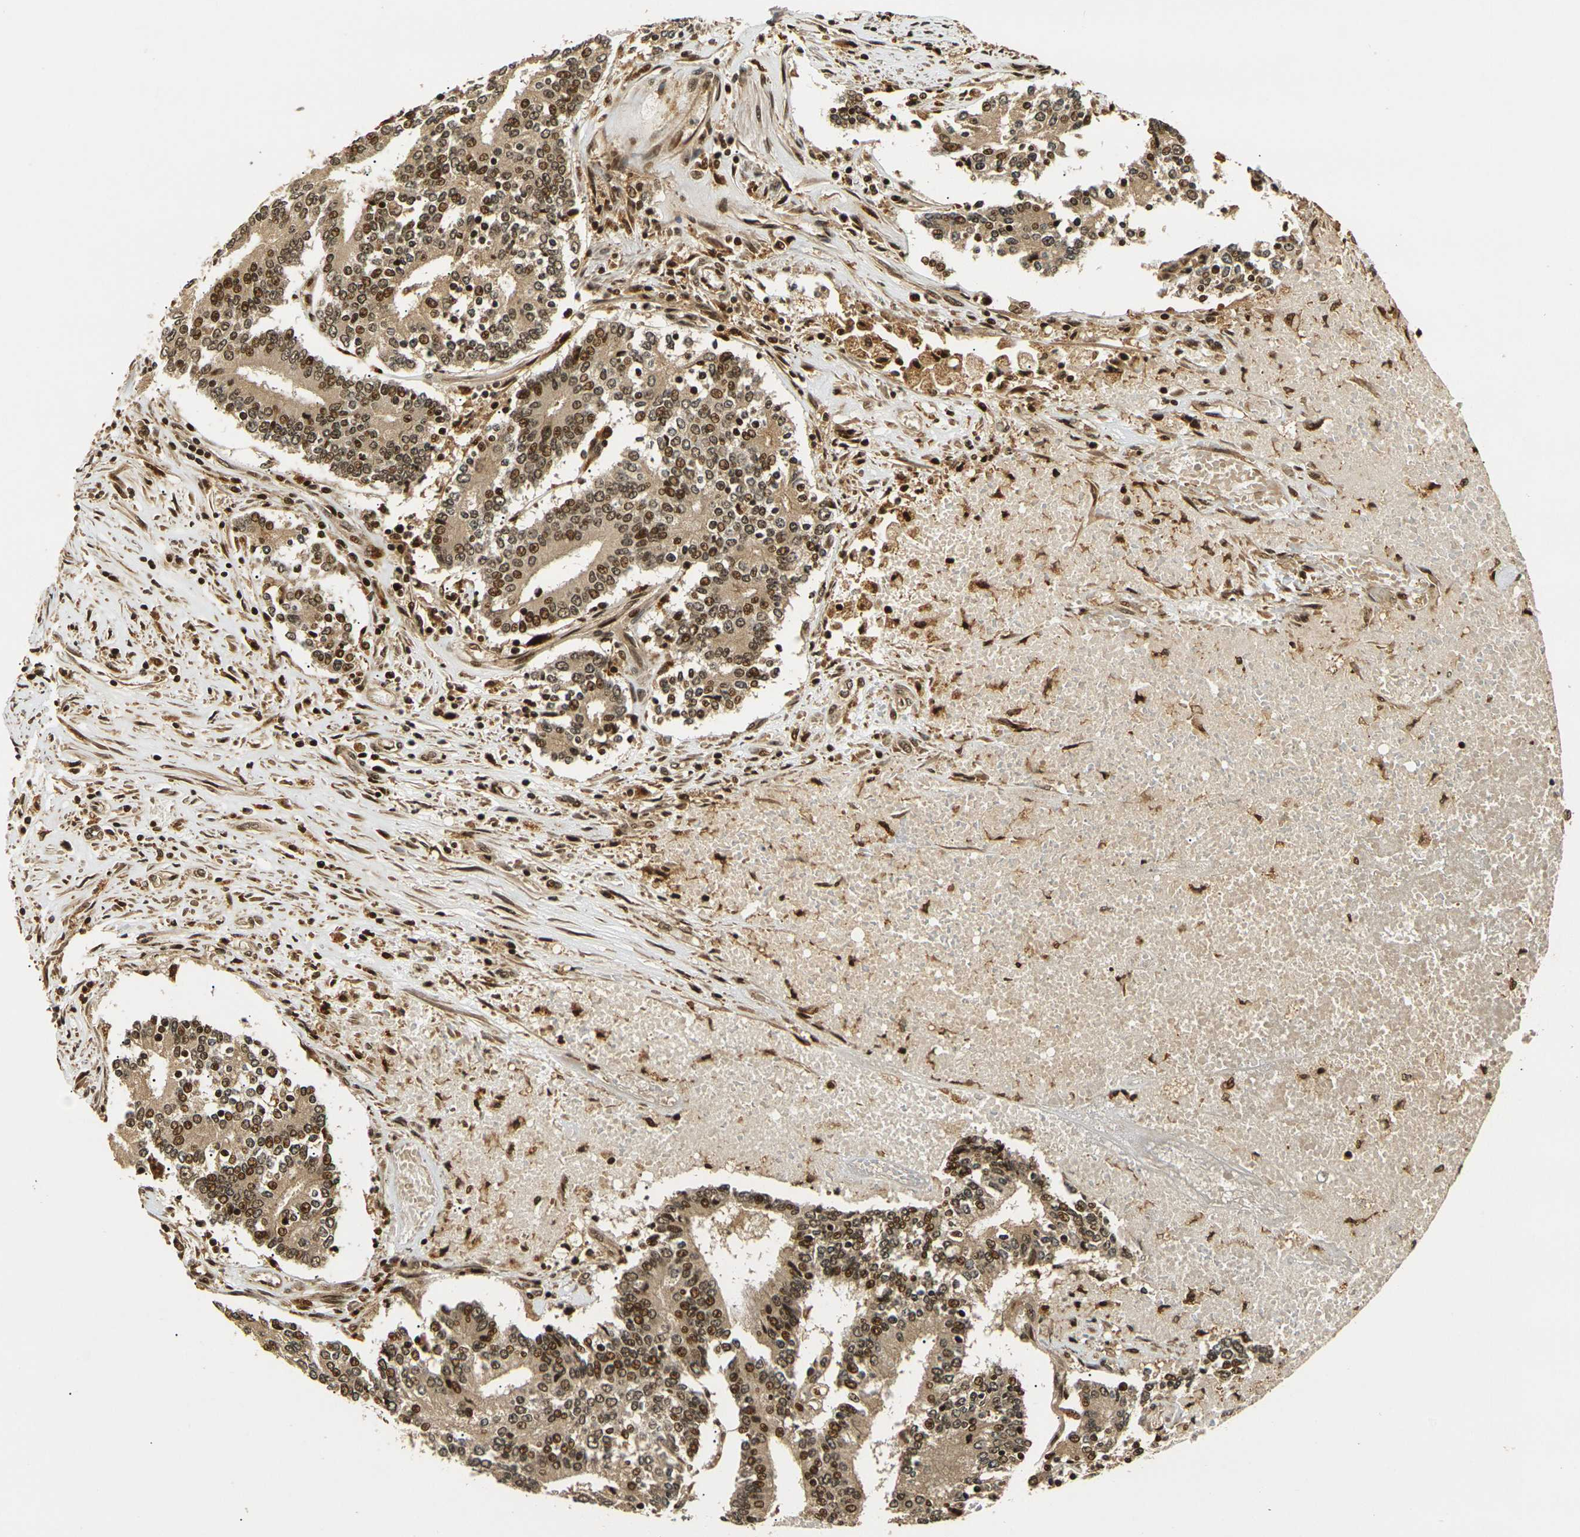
{"staining": {"intensity": "moderate", "quantity": ">75%", "location": "cytoplasmic/membranous,nuclear"}, "tissue": "prostate cancer", "cell_type": "Tumor cells", "image_type": "cancer", "snomed": [{"axis": "morphology", "description": "Normal tissue, NOS"}, {"axis": "morphology", "description": "Adenocarcinoma, High grade"}, {"axis": "topography", "description": "Prostate"}, {"axis": "topography", "description": "Seminal veicle"}], "caption": "Protein expression analysis of adenocarcinoma (high-grade) (prostate) shows moderate cytoplasmic/membranous and nuclear staining in approximately >75% of tumor cells.", "gene": "ACTL6A", "patient": {"sex": "male", "age": 55}}